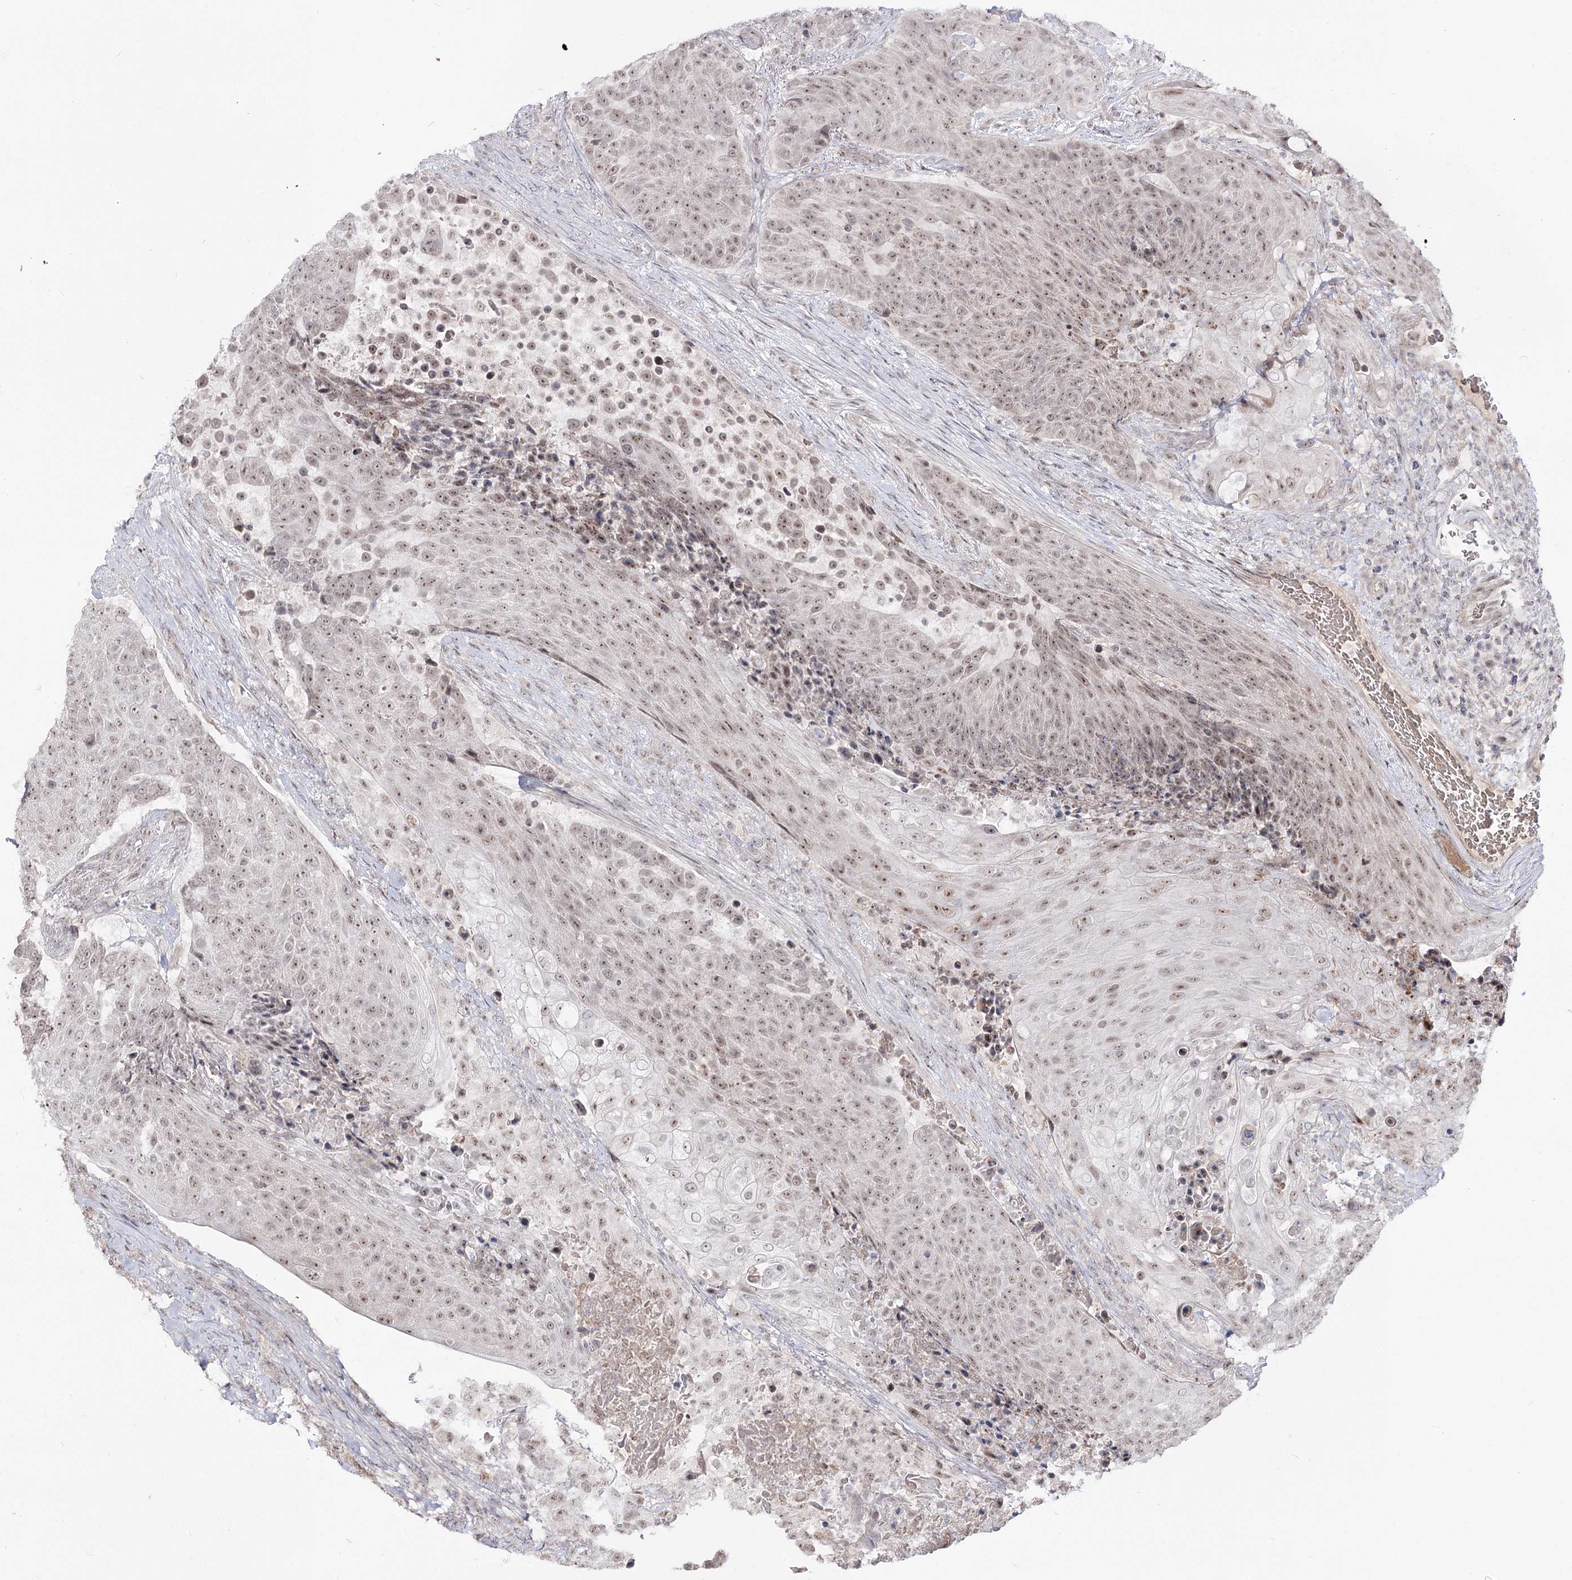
{"staining": {"intensity": "weak", "quantity": ">75%", "location": "nuclear"}, "tissue": "urothelial cancer", "cell_type": "Tumor cells", "image_type": "cancer", "snomed": [{"axis": "morphology", "description": "Urothelial carcinoma, High grade"}, {"axis": "topography", "description": "Urinary bladder"}], "caption": "A high-resolution image shows IHC staining of high-grade urothelial carcinoma, which reveals weak nuclear staining in approximately >75% of tumor cells.", "gene": "RRP9", "patient": {"sex": "female", "age": 63}}